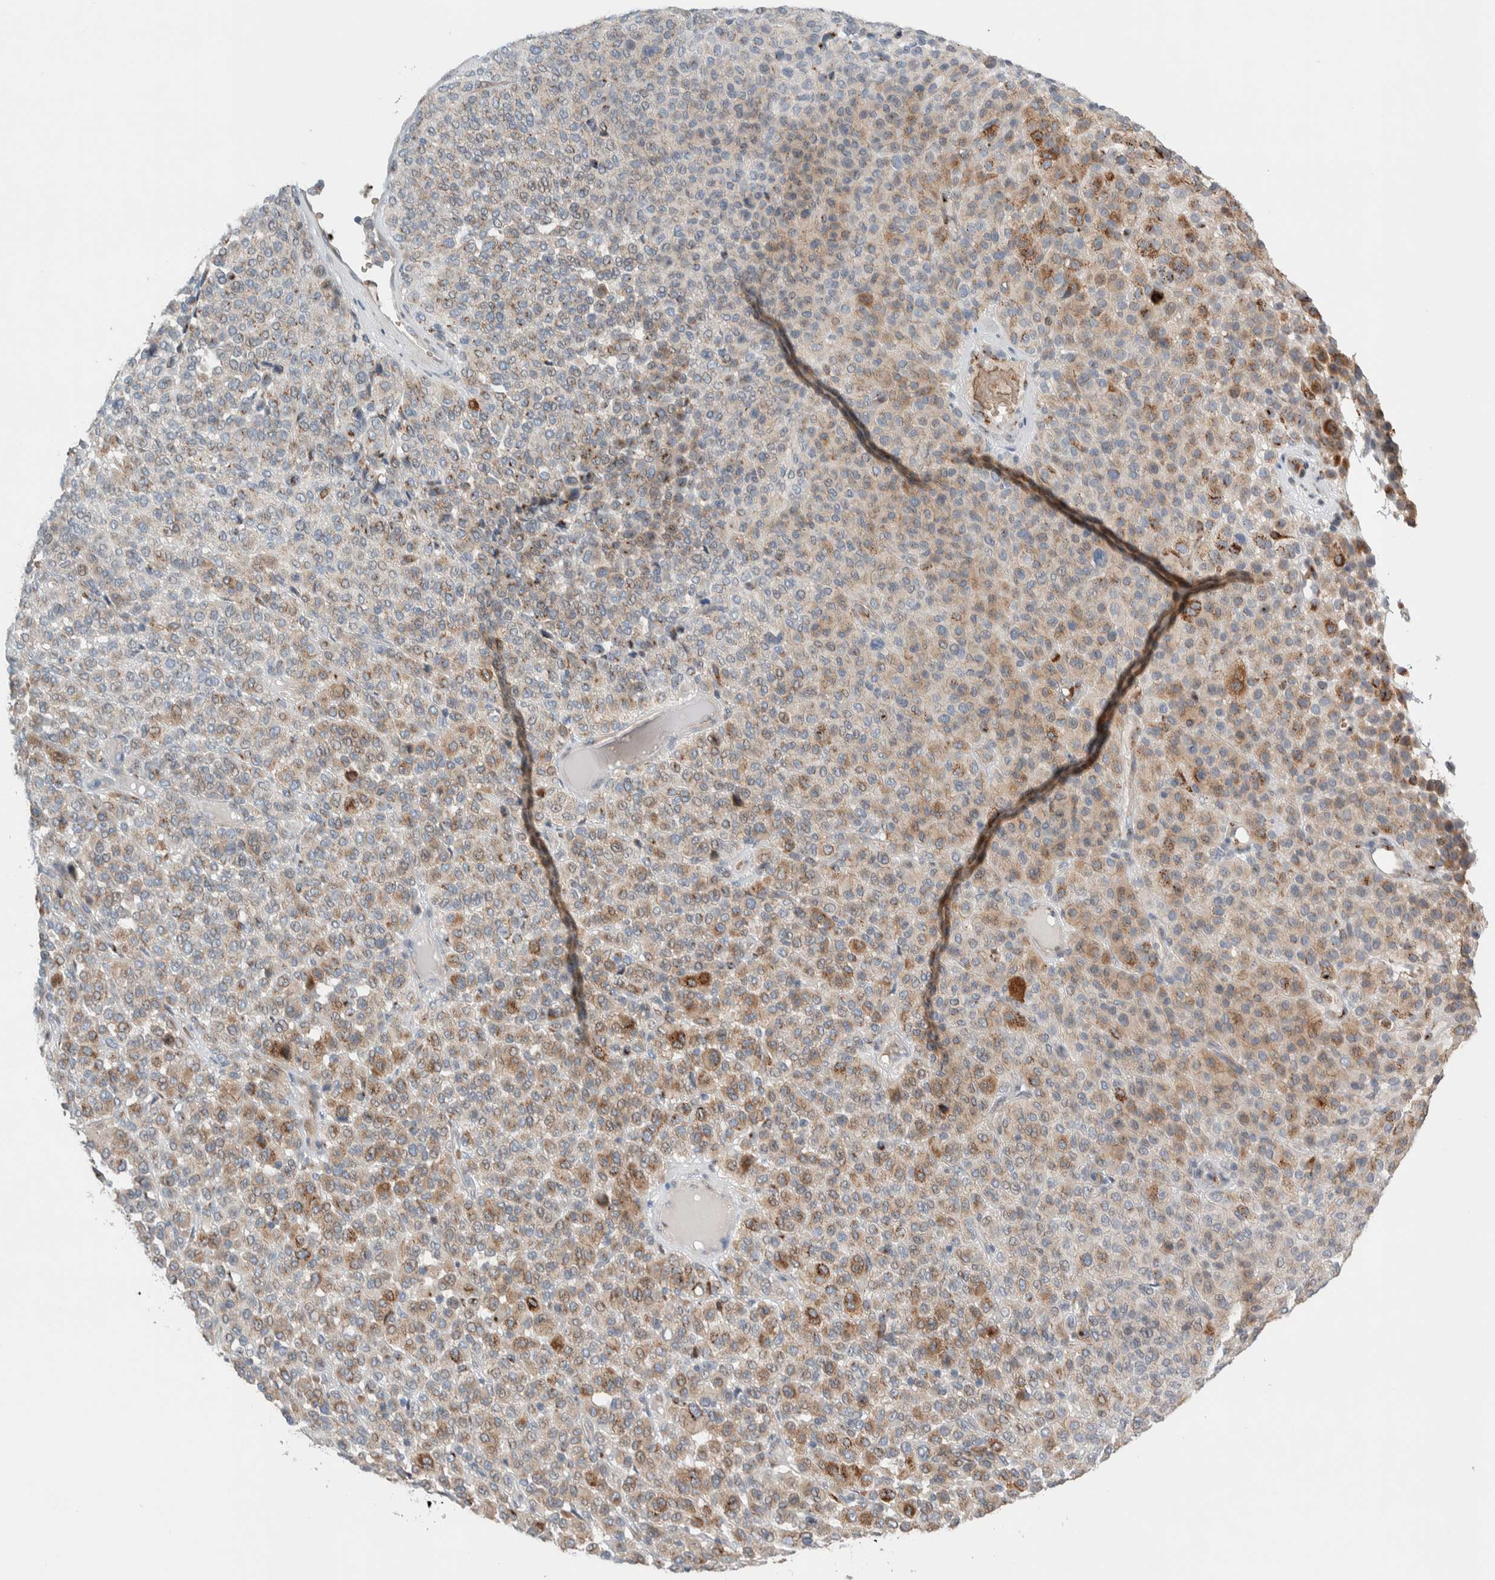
{"staining": {"intensity": "moderate", "quantity": "25%-75%", "location": "cytoplasmic/membranous"}, "tissue": "melanoma", "cell_type": "Tumor cells", "image_type": "cancer", "snomed": [{"axis": "morphology", "description": "Malignant melanoma, Metastatic site"}, {"axis": "topography", "description": "Pancreas"}], "caption": "Human melanoma stained with a brown dye displays moderate cytoplasmic/membranous positive positivity in approximately 25%-75% of tumor cells.", "gene": "SLC38A10", "patient": {"sex": "female", "age": 30}}